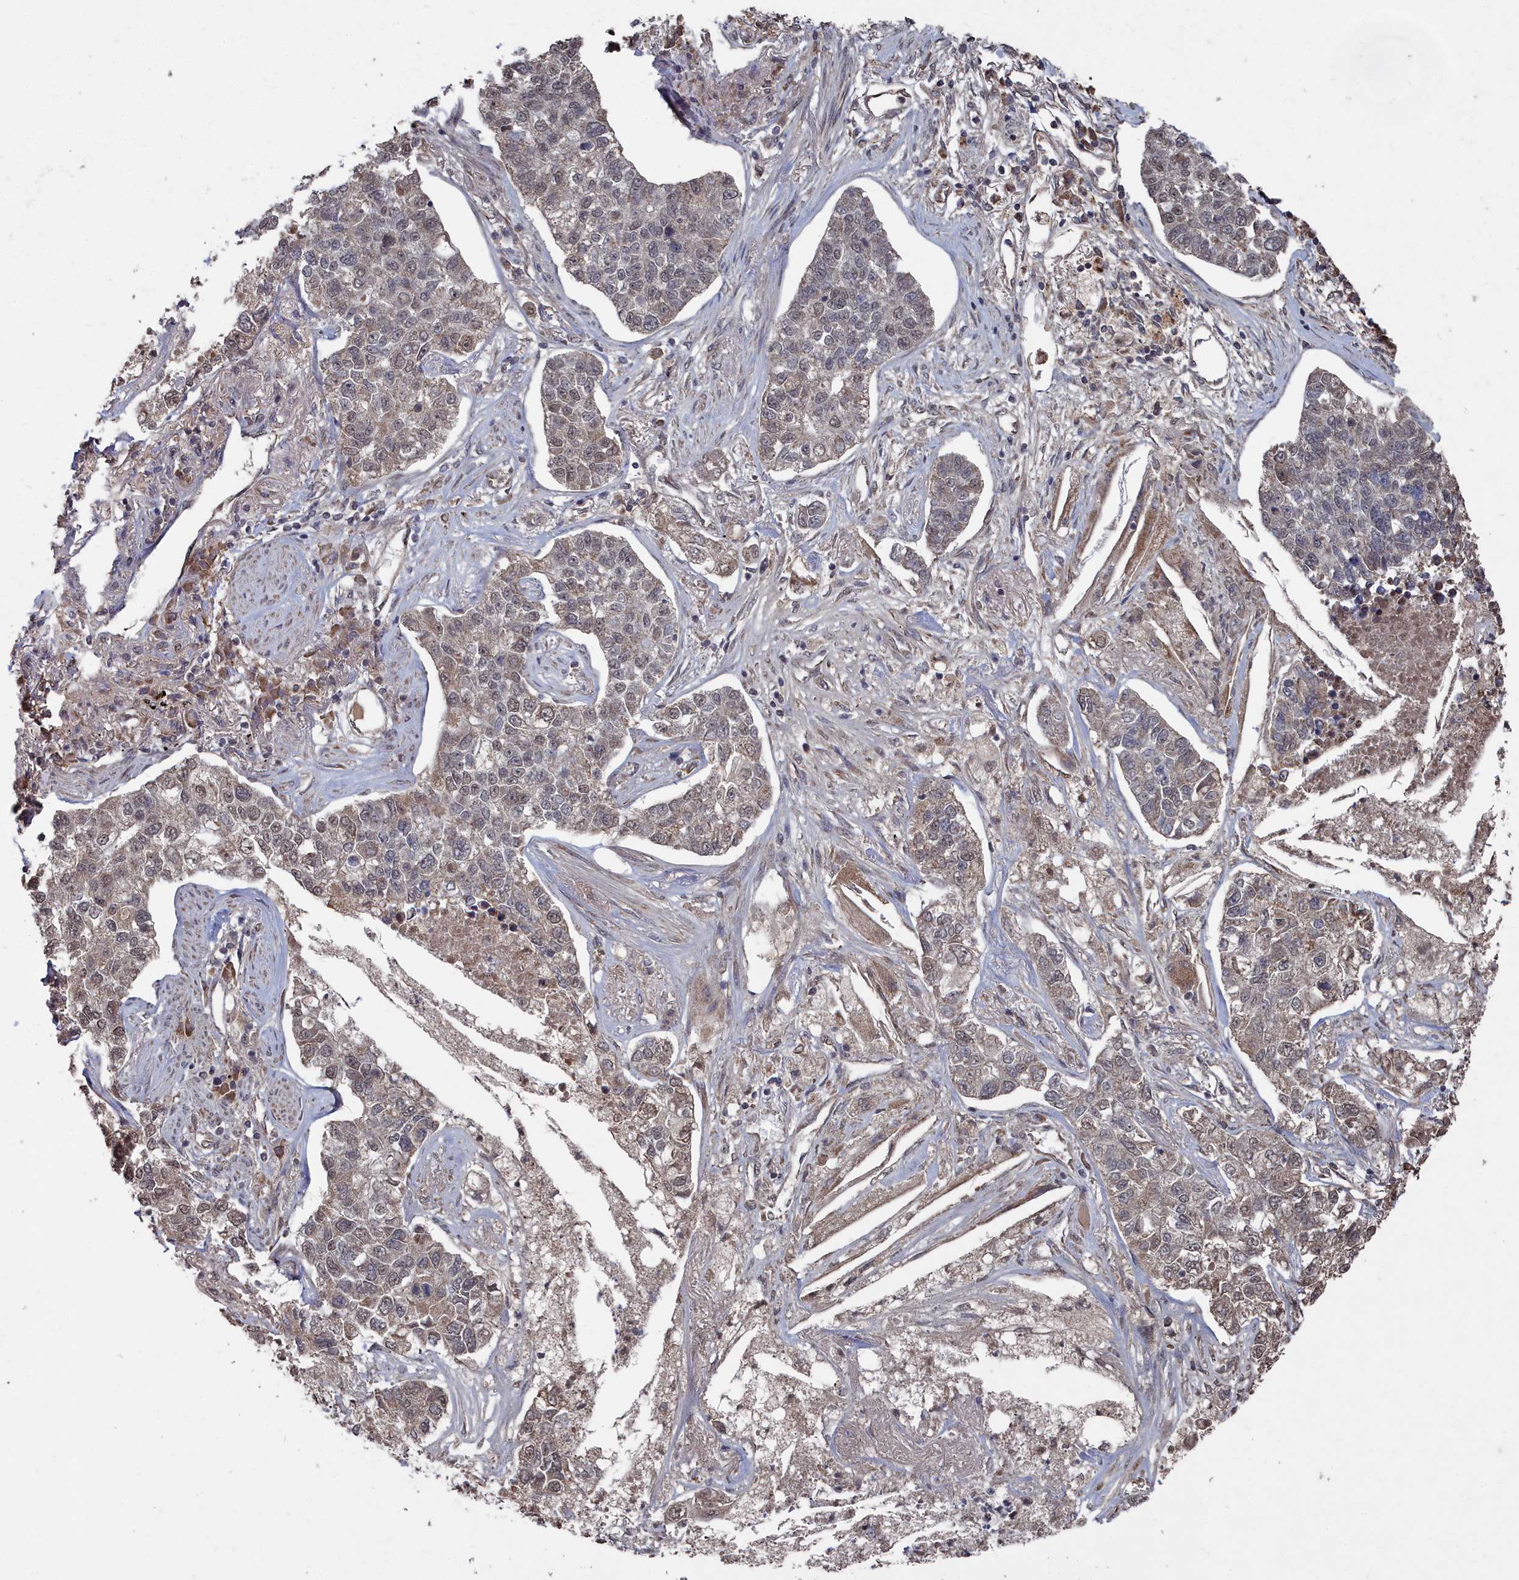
{"staining": {"intensity": "weak", "quantity": "25%-75%", "location": "nuclear"}, "tissue": "lung cancer", "cell_type": "Tumor cells", "image_type": "cancer", "snomed": [{"axis": "morphology", "description": "Adenocarcinoma, NOS"}, {"axis": "topography", "description": "Lung"}], "caption": "Immunohistochemistry (IHC) micrograph of lung adenocarcinoma stained for a protein (brown), which shows low levels of weak nuclear staining in about 25%-75% of tumor cells.", "gene": "CCNP", "patient": {"sex": "male", "age": 49}}